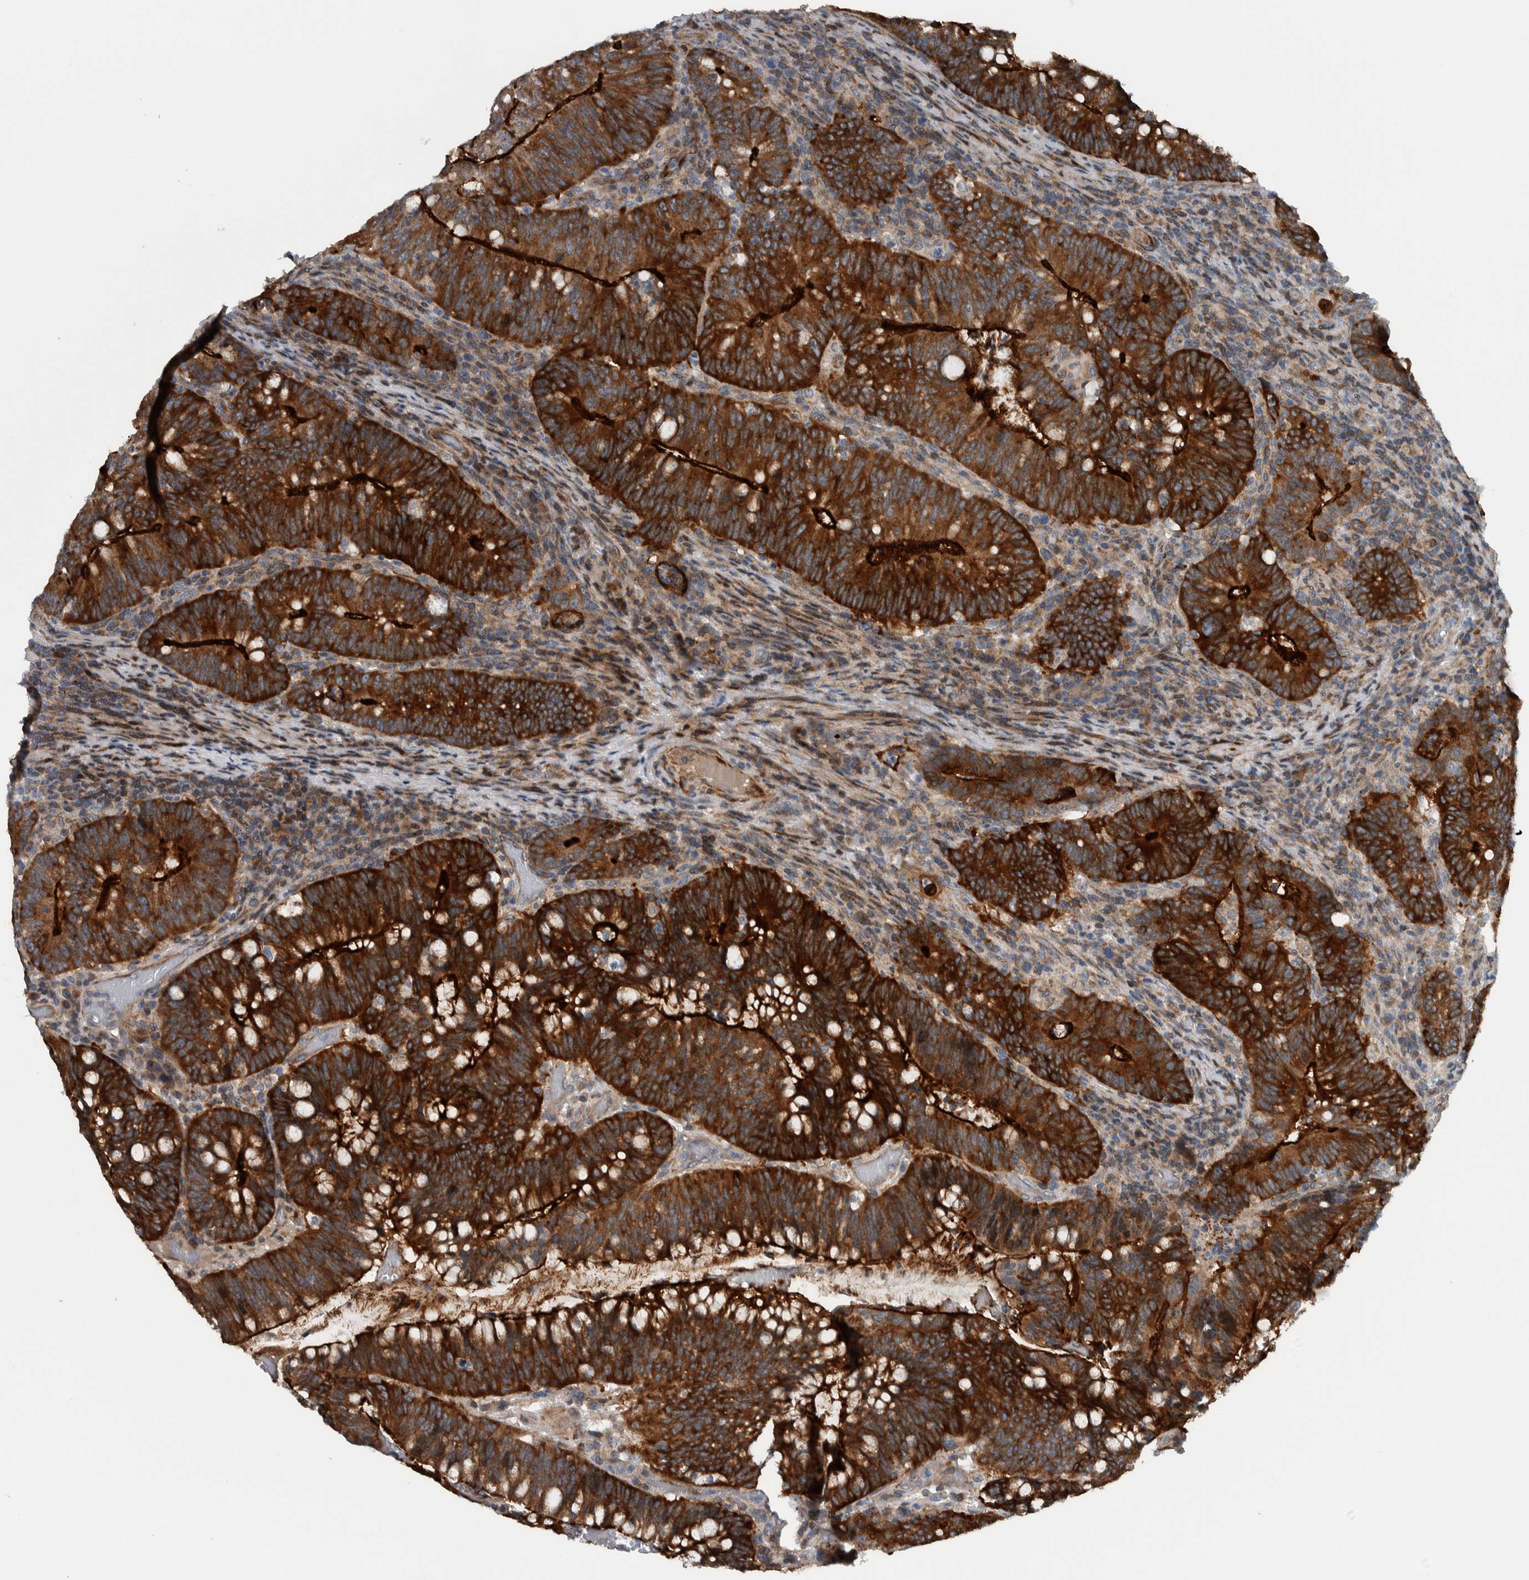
{"staining": {"intensity": "strong", "quantity": ">75%", "location": "cytoplasmic/membranous"}, "tissue": "colorectal cancer", "cell_type": "Tumor cells", "image_type": "cancer", "snomed": [{"axis": "morphology", "description": "Adenocarcinoma, NOS"}, {"axis": "topography", "description": "Colon"}], "caption": "Colorectal cancer (adenocarcinoma) was stained to show a protein in brown. There is high levels of strong cytoplasmic/membranous positivity in about >75% of tumor cells.", "gene": "BAIAP2L1", "patient": {"sex": "female", "age": 66}}